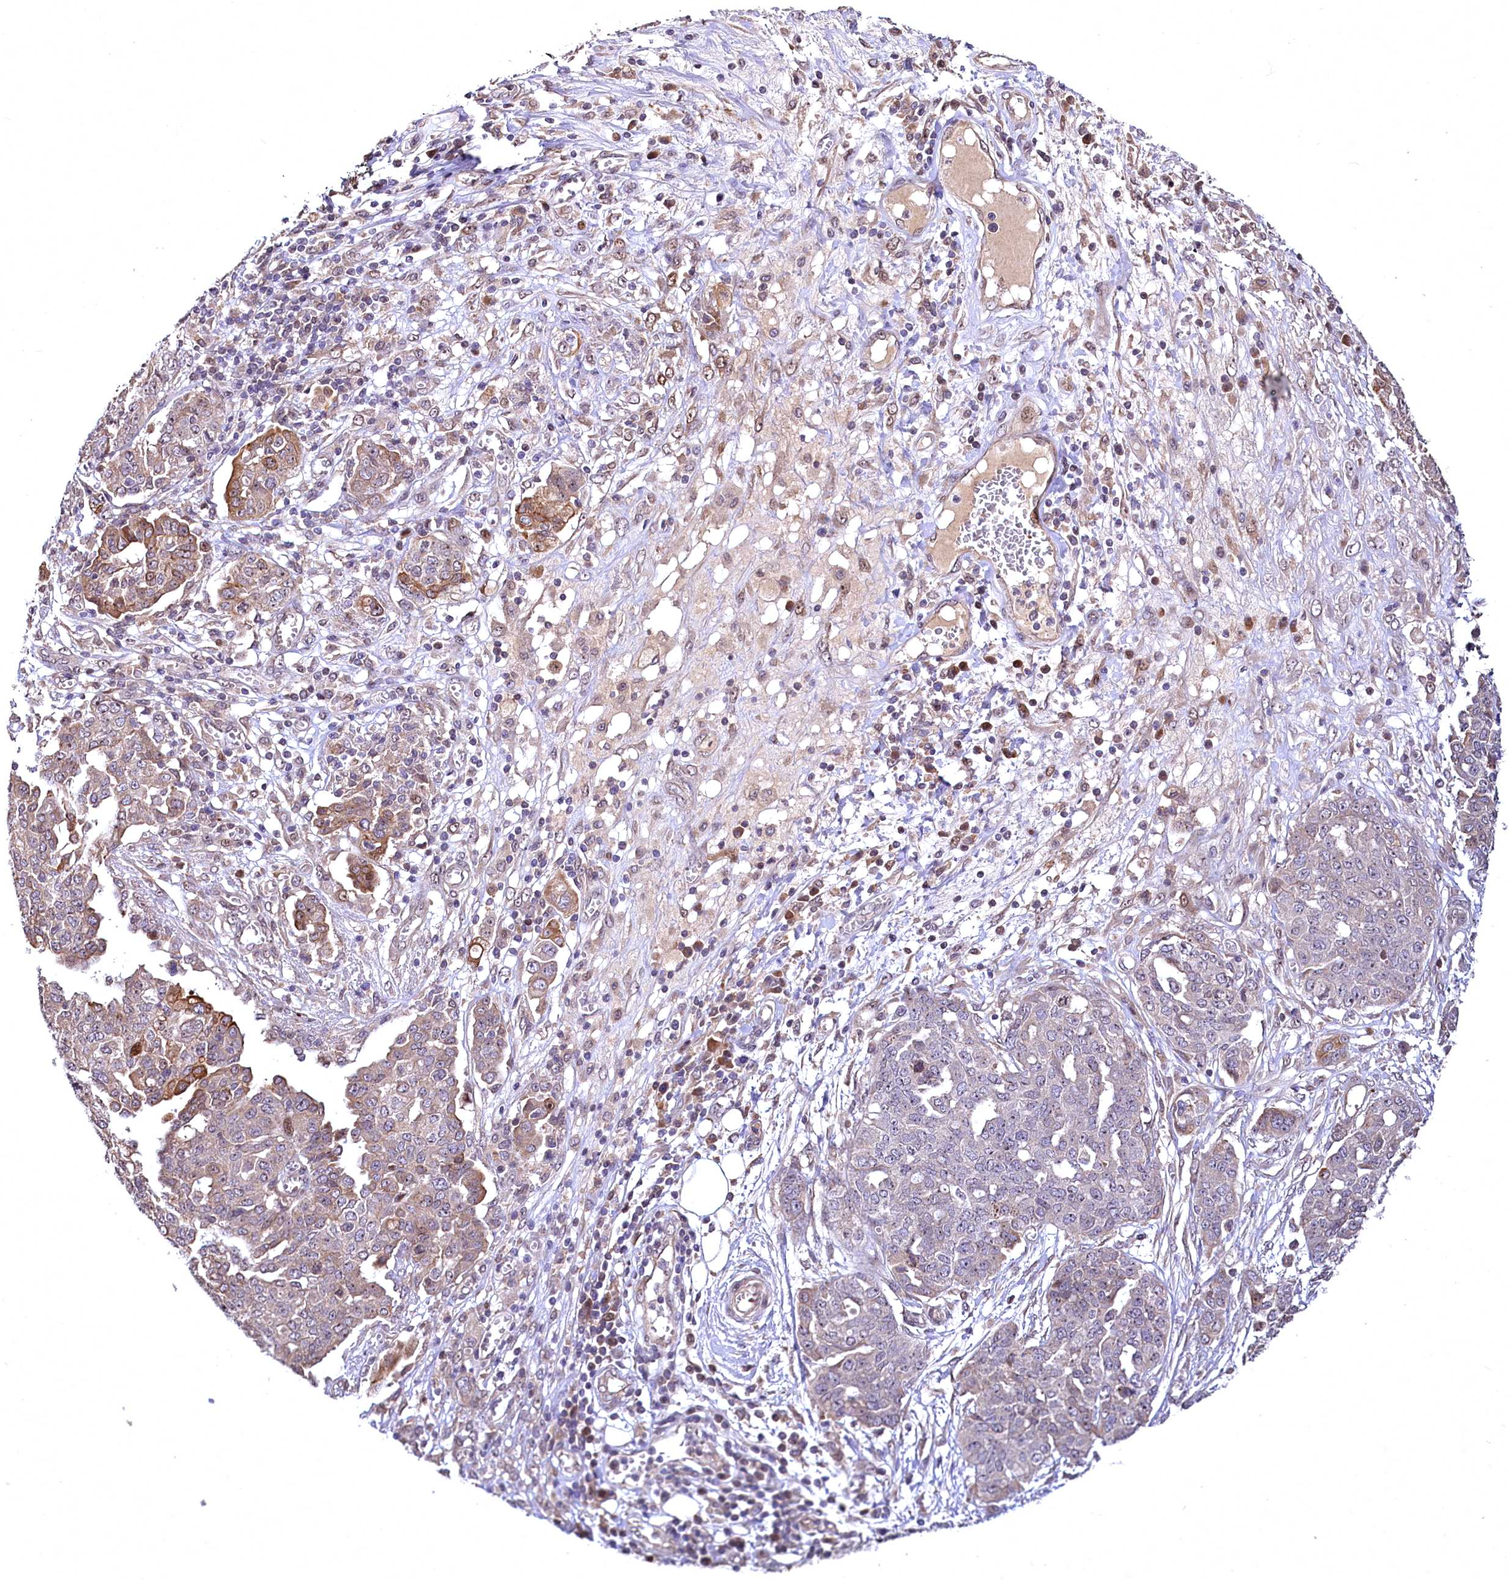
{"staining": {"intensity": "moderate", "quantity": "<25%", "location": "cytoplasmic/membranous"}, "tissue": "ovarian cancer", "cell_type": "Tumor cells", "image_type": "cancer", "snomed": [{"axis": "morphology", "description": "Cystadenocarcinoma, serous, NOS"}, {"axis": "topography", "description": "Soft tissue"}, {"axis": "topography", "description": "Ovary"}], "caption": "Immunohistochemistry (IHC) histopathology image of neoplastic tissue: ovarian cancer (serous cystadenocarcinoma) stained using immunohistochemistry (IHC) demonstrates low levels of moderate protein expression localized specifically in the cytoplasmic/membranous of tumor cells, appearing as a cytoplasmic/membranous brown color.", "gene": "N4BP2L1", "patient": {"sex": "female", "age": 57}}